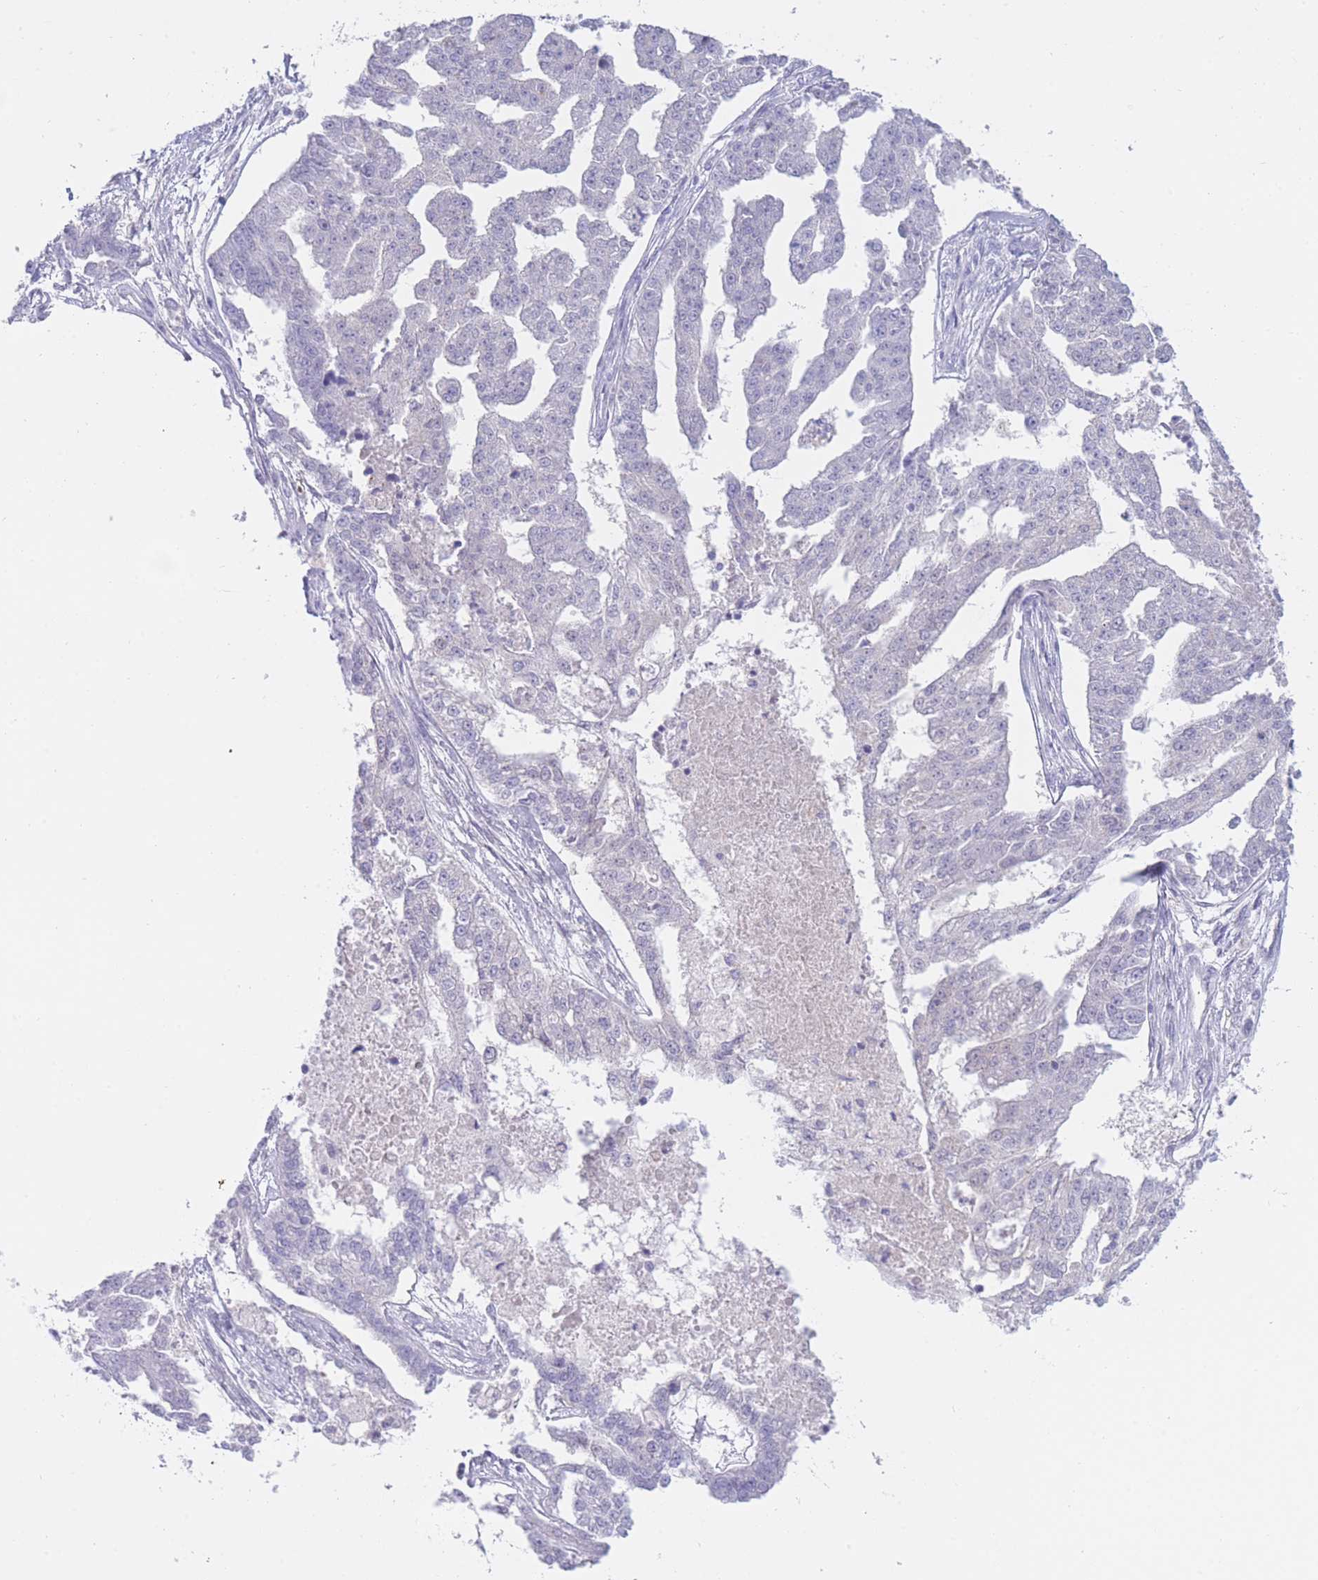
{"staining": {"intensity": "negative", "quantity": "none", "location": "none"}, "tissue": "ovarian cancer", "cell_type": "Tumor cells", "image_type": "cancer", "snomed": [{"axis": "morphology", "description": "Cystadenocarcinoma, serous, NOS"}, {"axis": "topography", "description": "Ovary"}], "caption": "Image shows no protein positivity in tumor cells of ovarian cancer (serous cystadenocarcinoma) tissue.", "gene": "ZNF212", "patient": {"sex": "female", "age": 58}}